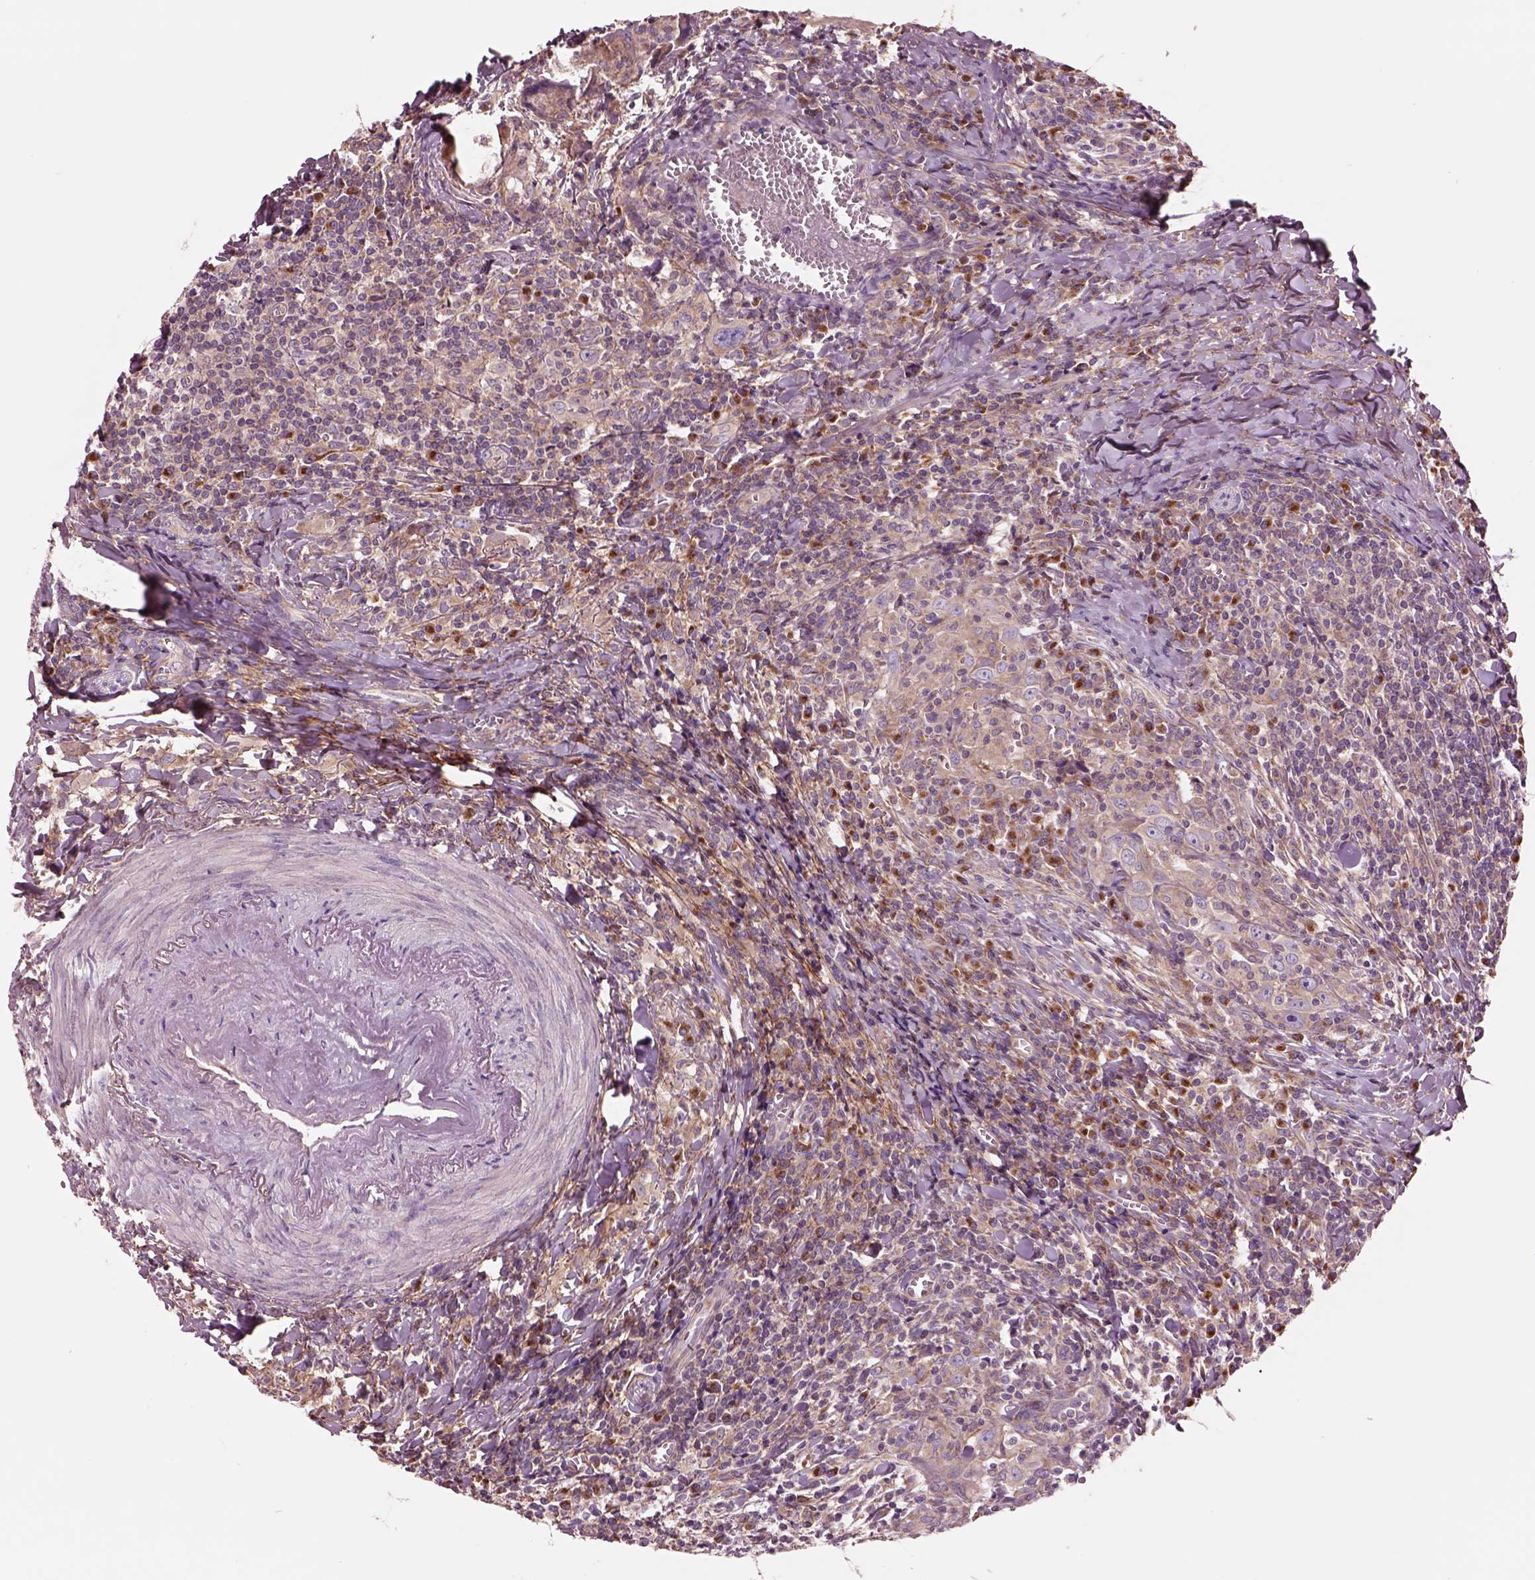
{"staining": {"intensity": "weak", "quantity": ">75%", "location": "cytoplasmic/membranous"}, "tissue": "head and neck cancer", "cell_type": "Tumor cells", "image_type": "cancer", "snomed": [{"axis": "morphology", "description": "Squamous cell carcinoma, NOS"}, {"axis": "topography", "description": "Head-Neck"}], "caption": "An image of human squamous cell carcinoma (head and neck) stained for a protein exhibits weak cytoplasmic/membranous brown staining in tumor cells.", "gene": "SEC23A", "patient": {"sex": "female", "age": 95}}